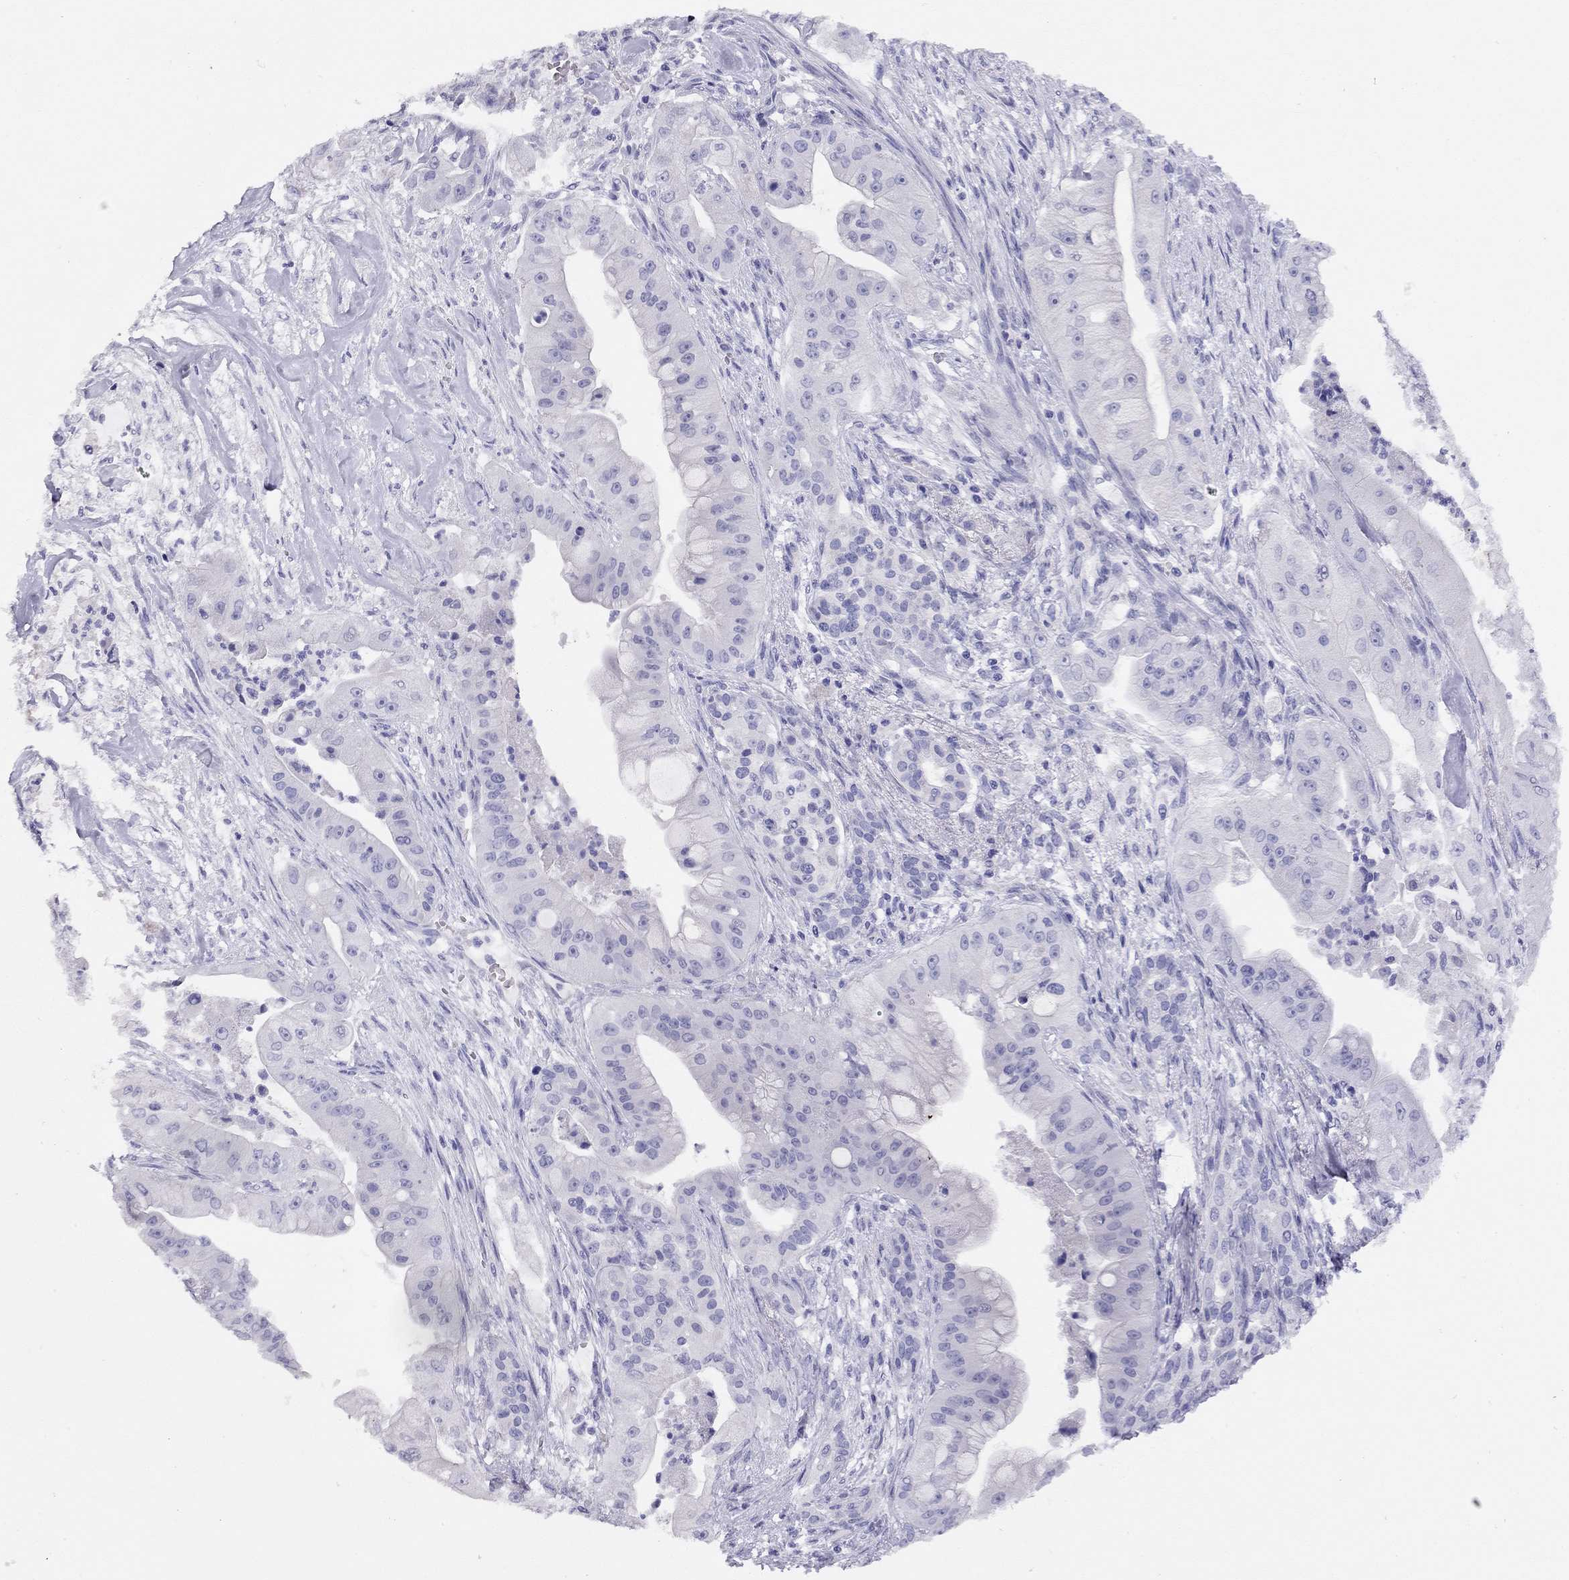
{"staining": {"intensity": "negative", "quantity": "none", "location": "none"}, "tissue": "pancreatic cancer", "cell_type": "Tumor cells", "image_type": "cancer", "snomed": [{"axis": "morphology", "description": "Normal tissue, NOS"}, {"axis": "morphology", "description": "Inflammation, NOS"}, {"axis": "morphology", "description": "Adenocarcinoma, NOS"}, {"axis": "topography", "description": "Pancreas"}], "caption": "Immunohistochemistry (IHC) photomicrograph of pancreatic cancer (adenocarcinoma) stained for a protein (brown), which shows no positivity in tumor cells.", "gene": "LRIT2", "patient": {"sex": "male", "age": 57}}